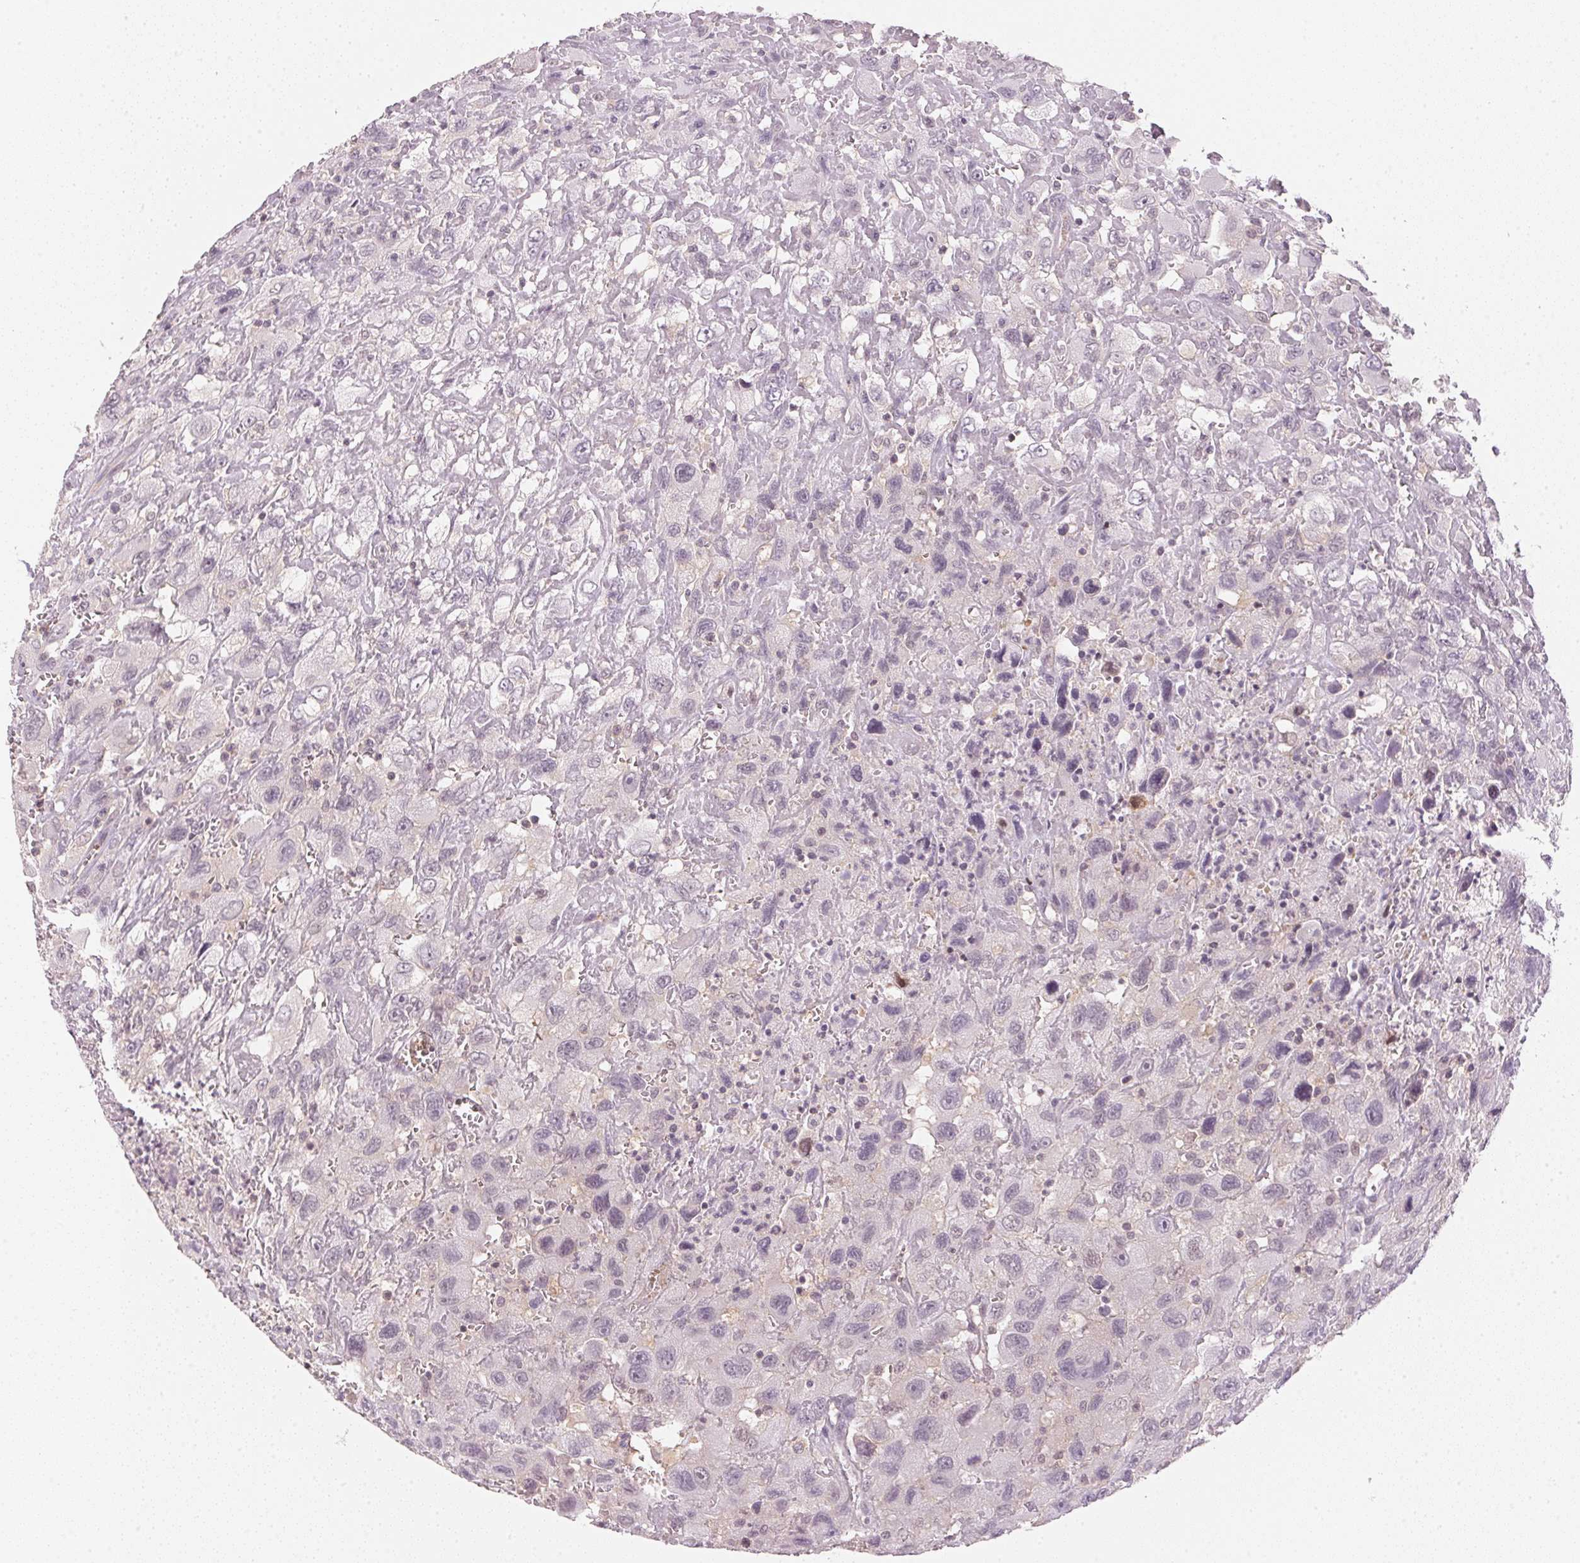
{"staining": {"intensity": "negative", "quantity": "none", "location": "none"}, "tissue": "head and neck cancer", "cell_type": "Tumor cells", "image_type": "cancer", "snomed": [{"axis": "morphology", "description": "Squamous cell carcinoma, NOS"}, {"axis": "morphology", "description": "Squamous cell carcinoma, metastatic, NOS"}, {"axis": "topography", "description": "Oral tissue"}, {"axis": "topography", "description": "Head-Neck"}], "caption": "Immunohistochemistry (IHC) photomicrograph of squamous cell carcinoma (head and neck) stained for a protein (brown), which displays no positivity in tumor cells.", "gene": "KPRP", "patient": {"sex": "female", "age": 85}}